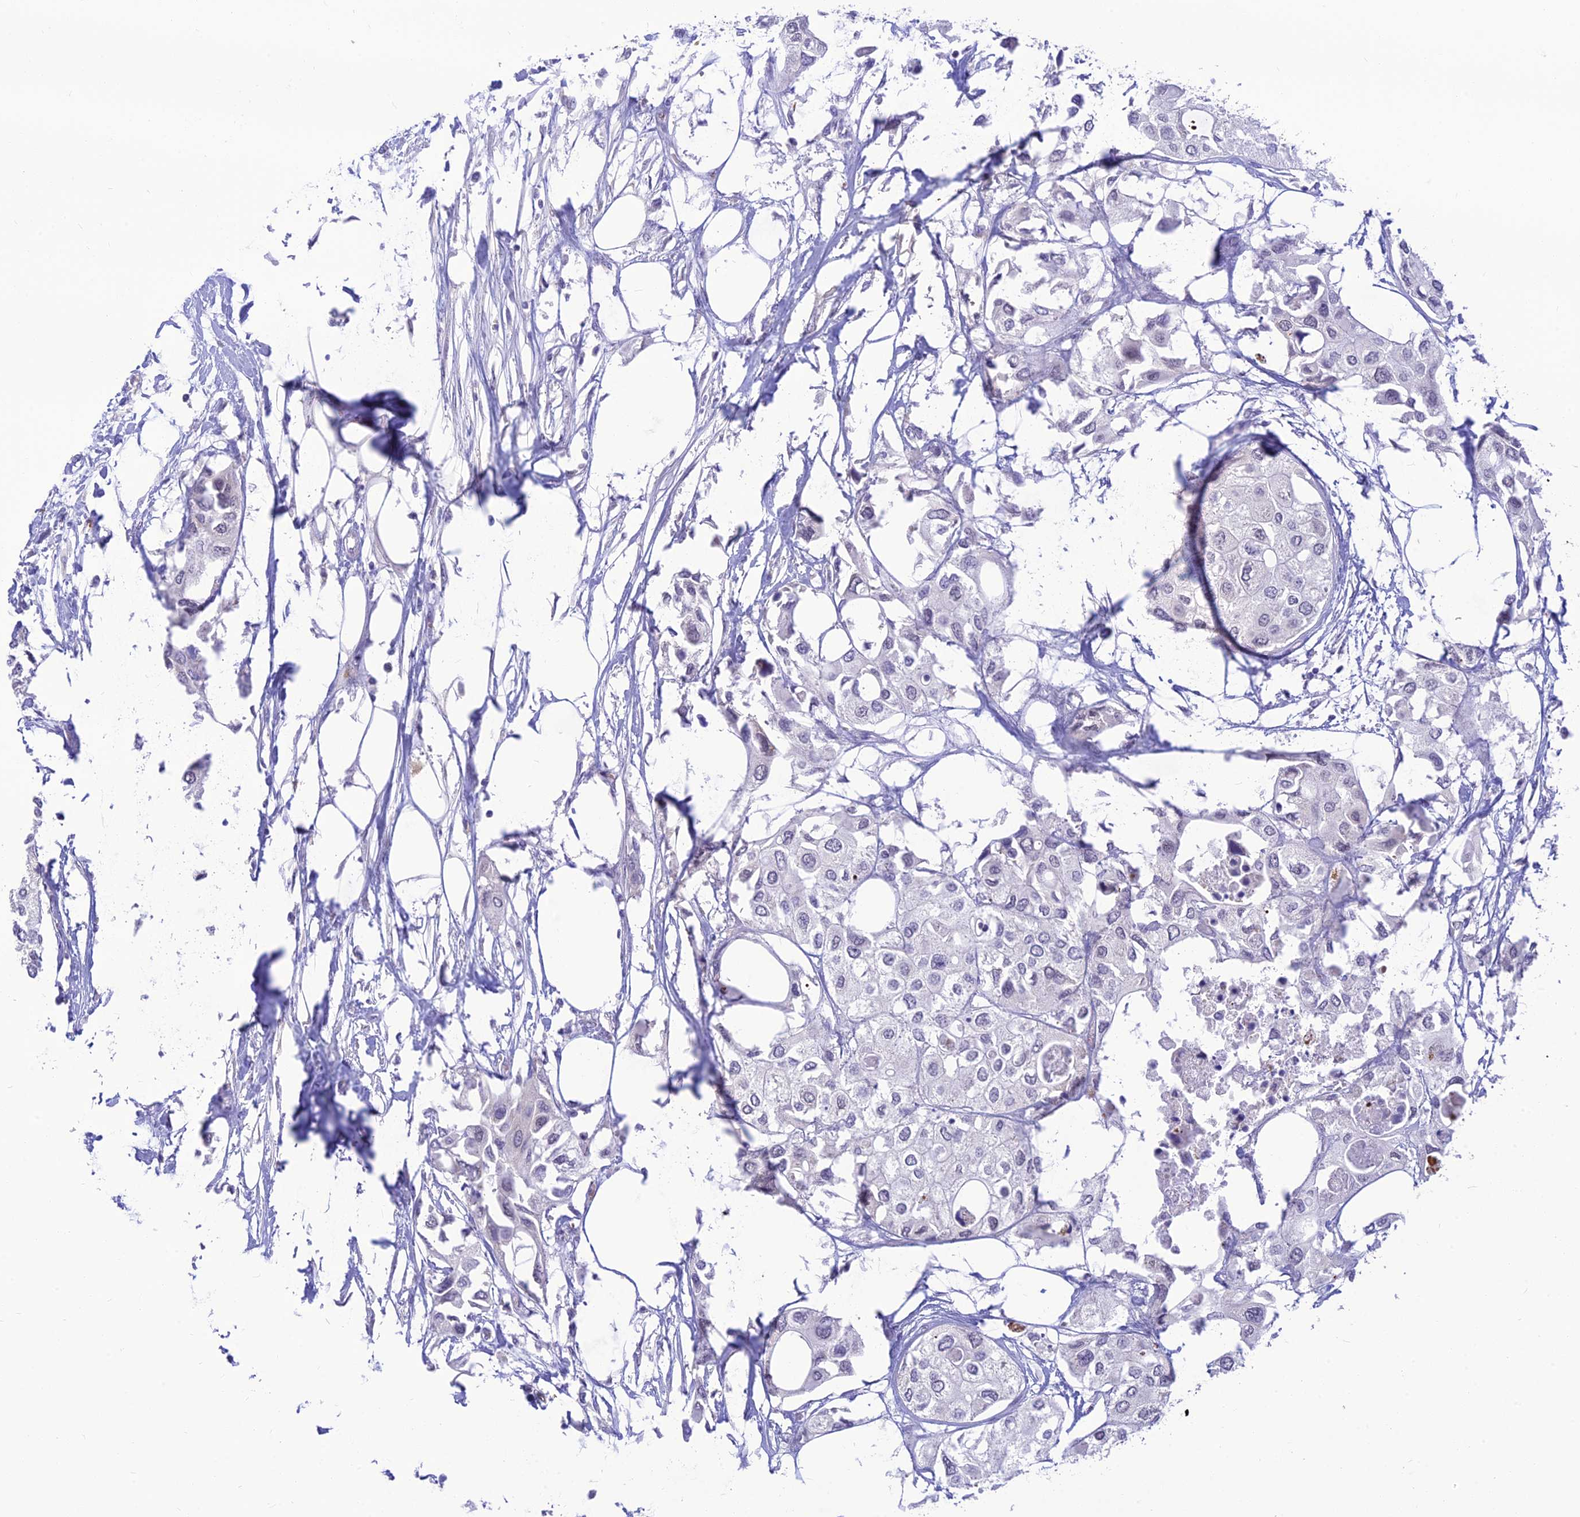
{"staining": {"intensity": "negative", "quantity": "none", "location": "none"}, "tissue": "urothelial cancer", "cell_type": "Tumor cells", "image_type": "cancer", "snomed": [{"axis": "morphology", "description": "Urothelial carcinoma, High grade"}, {"axis": "topography", "description": "Urinary bladder"}], "caption": "Immunohistochemistry histopathology image of human high-grade urothelial carcinoma stained for a protein (brown), which exhibits no expression in tumor cells. (DAB IHC with hematoxylin counter stain).", "gene": "ASPDH", "patient": {"sex": "male", "age": 64}}